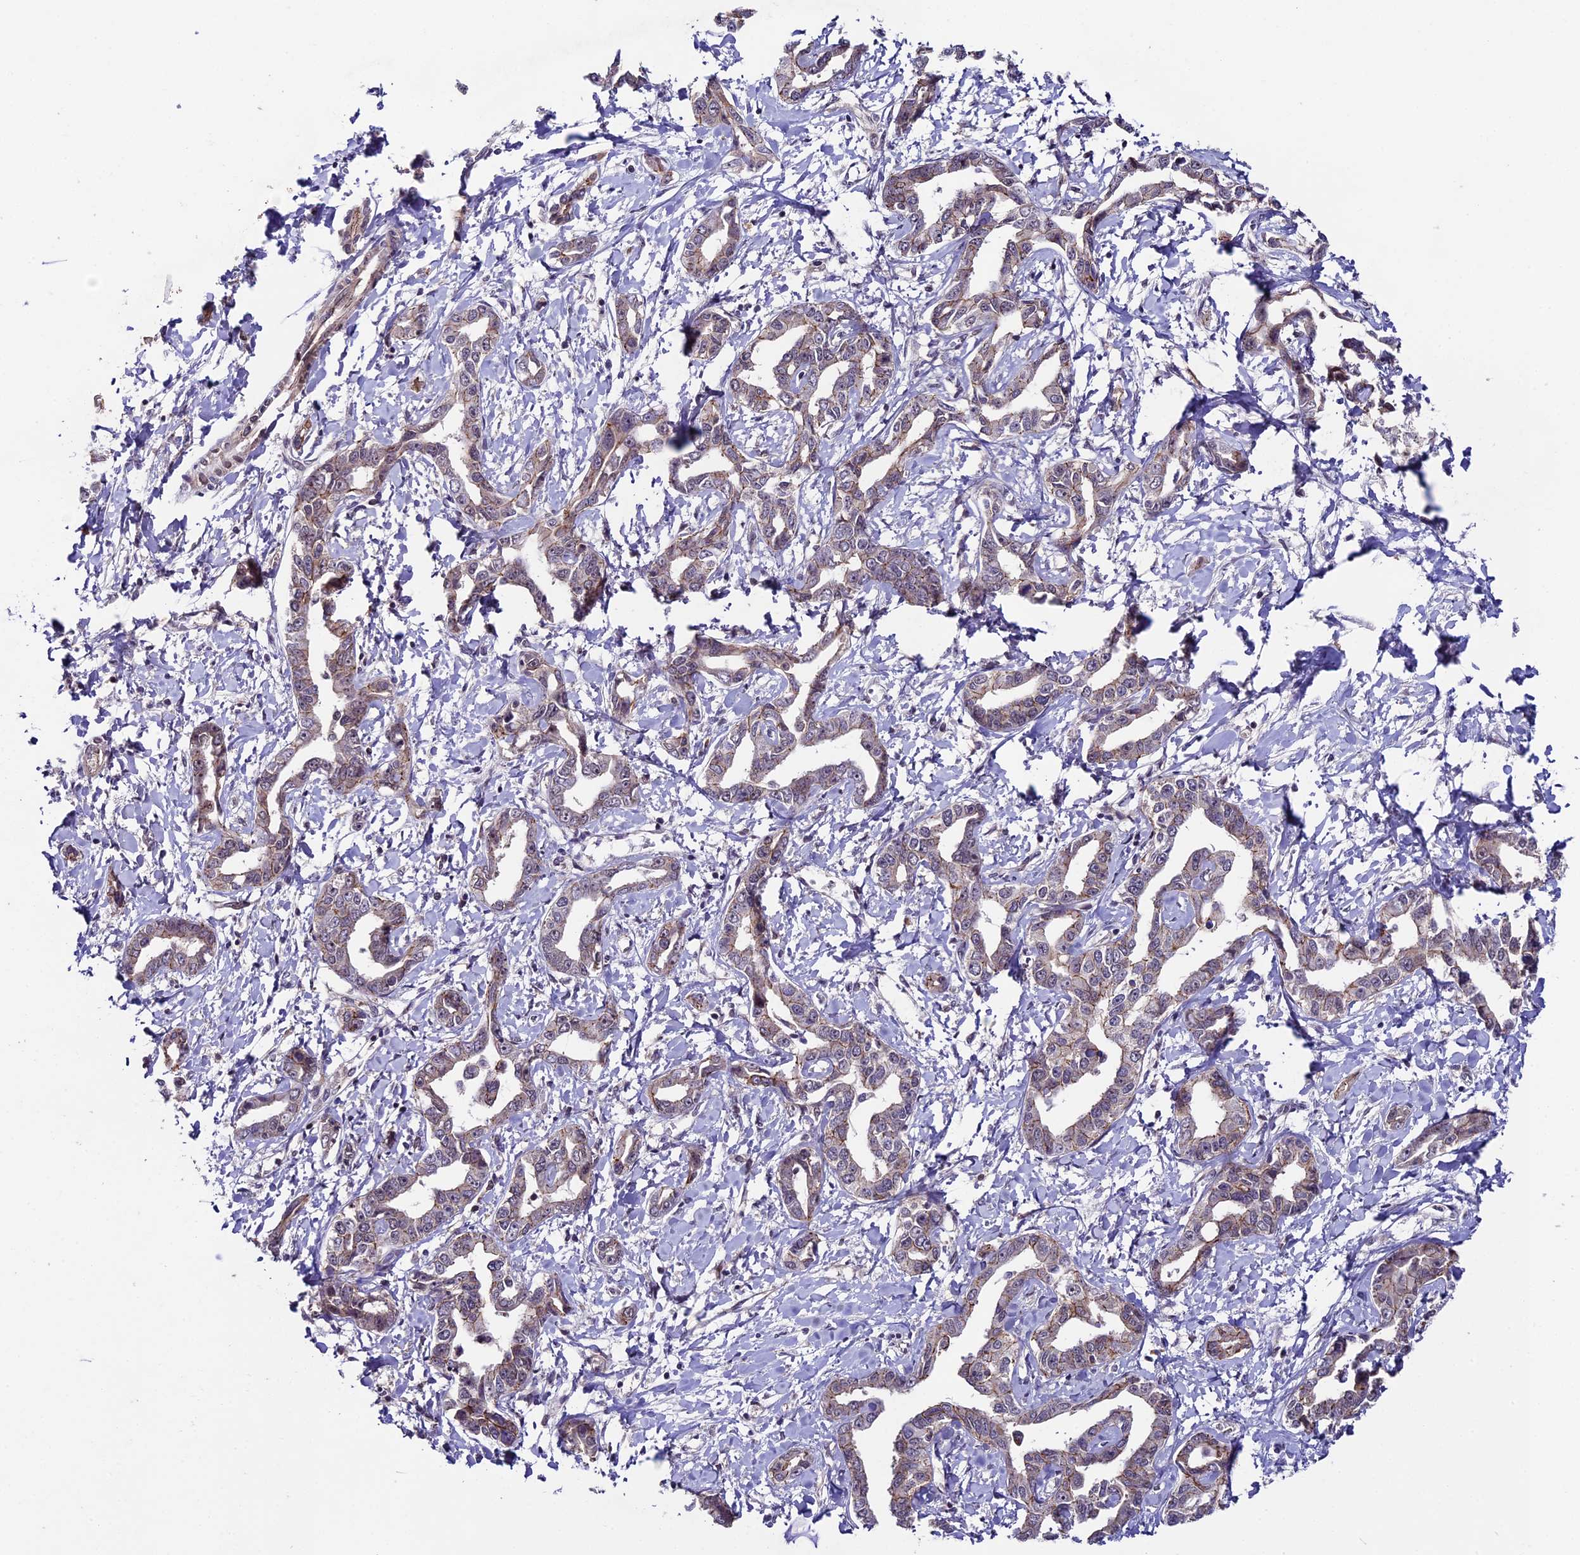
{"staining": {"intensity": "weak", "quantity": "25%-75%", "location": "cytoplasmic/membranous"}, "tissue": "liver cancer", "cell_type": "Tumor cells", "image_type": "cancer", "snomed": [{"axis": "morphology", "description": "Cholangiocarcinoma"}, {"axis": "topography", "description": "Liver"}], "caption": "DAB (3,3'-diaminobenzidine) immunohistochemical staining of human liver cholangiocarcinoma shows weak cytoplasmic/membranous protein positivity in approximately 25%-75% of tumor cells. The protein of interest is shown in brown color, while the nuclei are stained blue.", "gene": "SIPA1L3", "patient": {"sex": "male", "age": 59}}